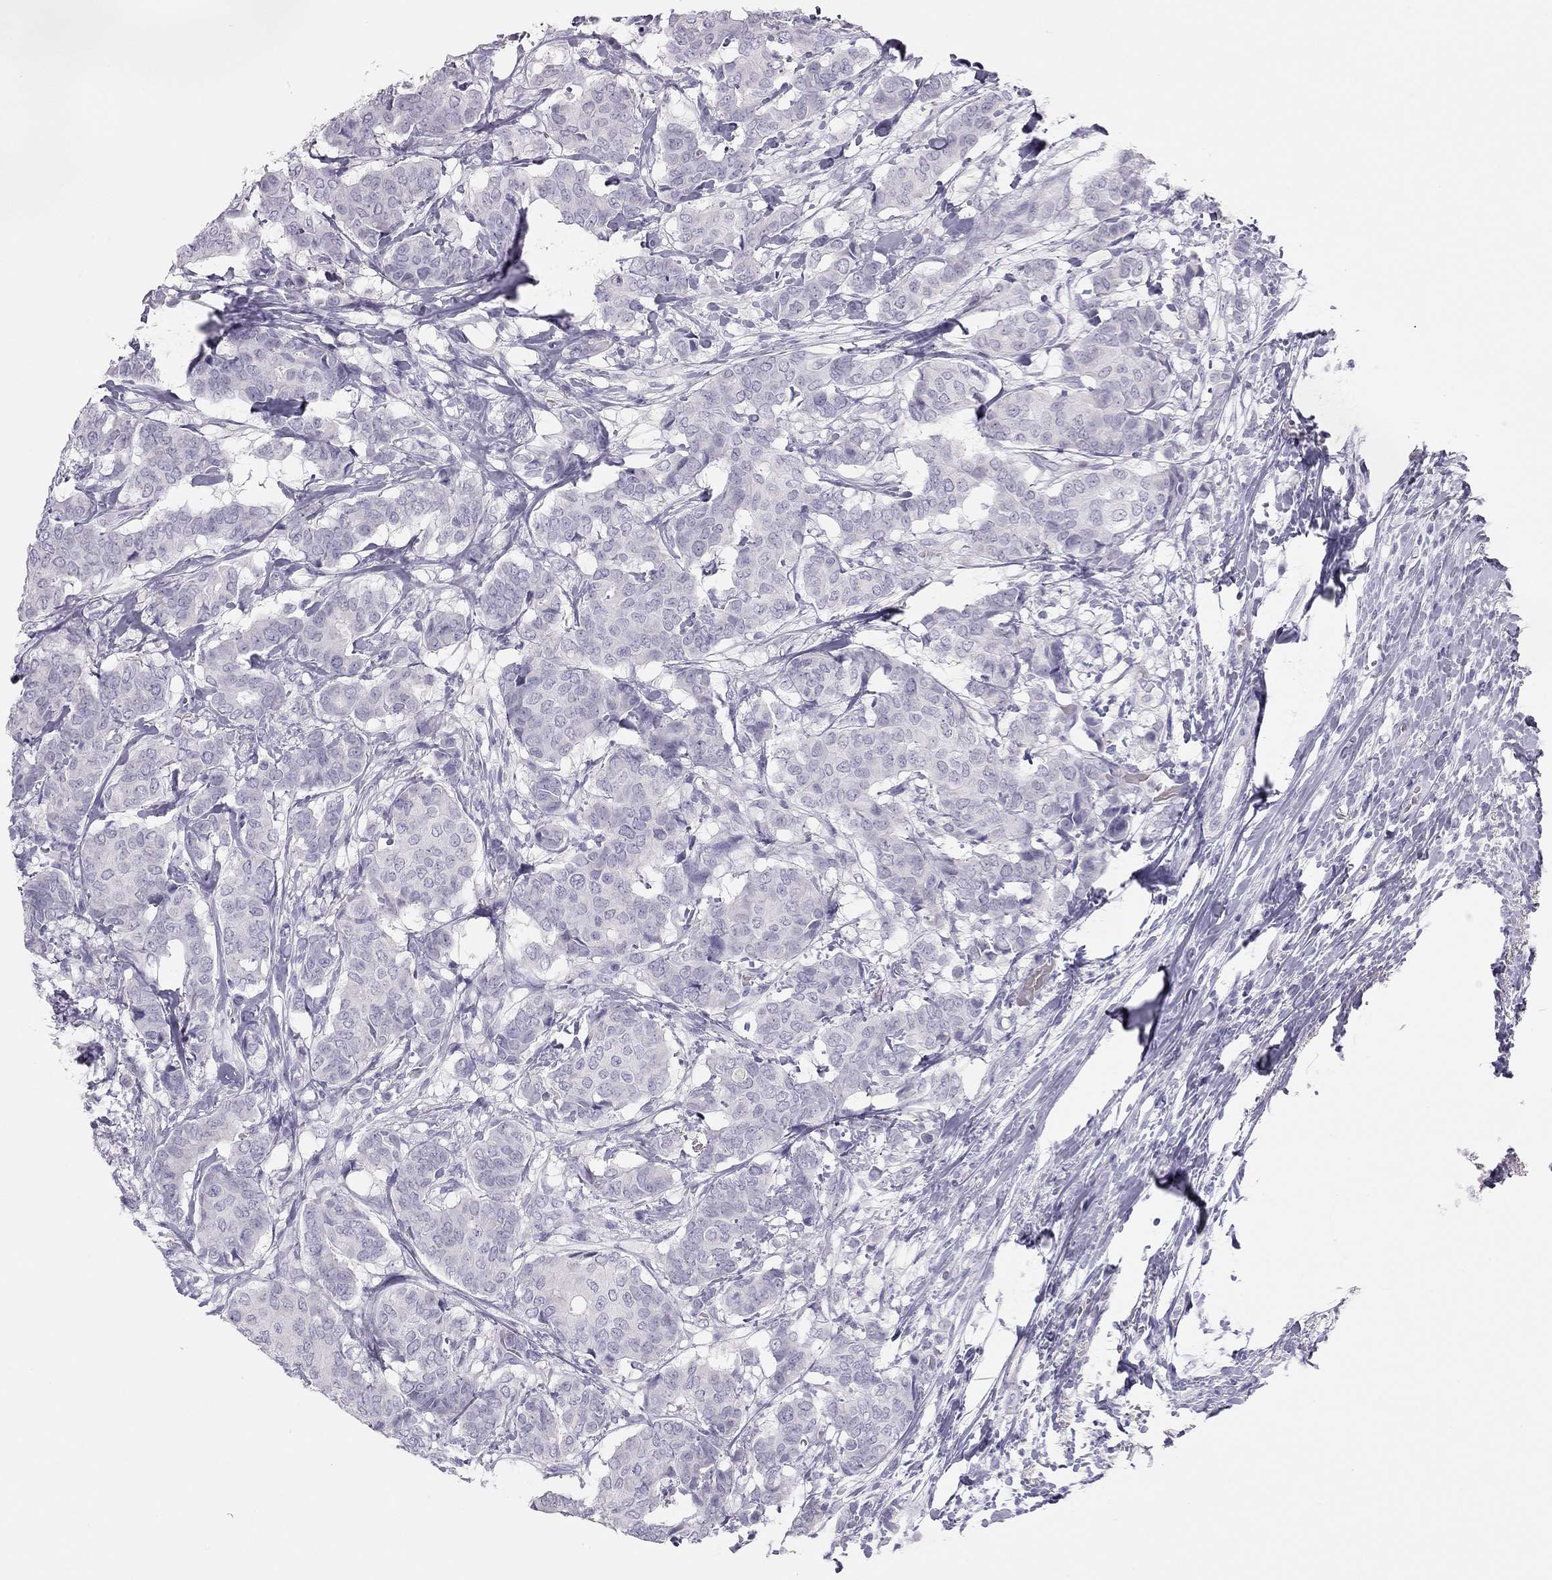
{"staining": {"intensity": "negative", "quantity": "none", "location": "none"}, "tissue": "breast cancer", "cell_type": "Tumor cells", "image_type": "cancer", "snomed": [{"axis": "morphology", "description": "Duct carcinoma"}, {"axis": "topography", "description": "Breast"}], "caption": "Image shows no protein expression in tumor cells of breast infiltrating ductal carcinoma tissue.", "gene": "SPATA12", "patient": {"sex": "female", "age": 75}}